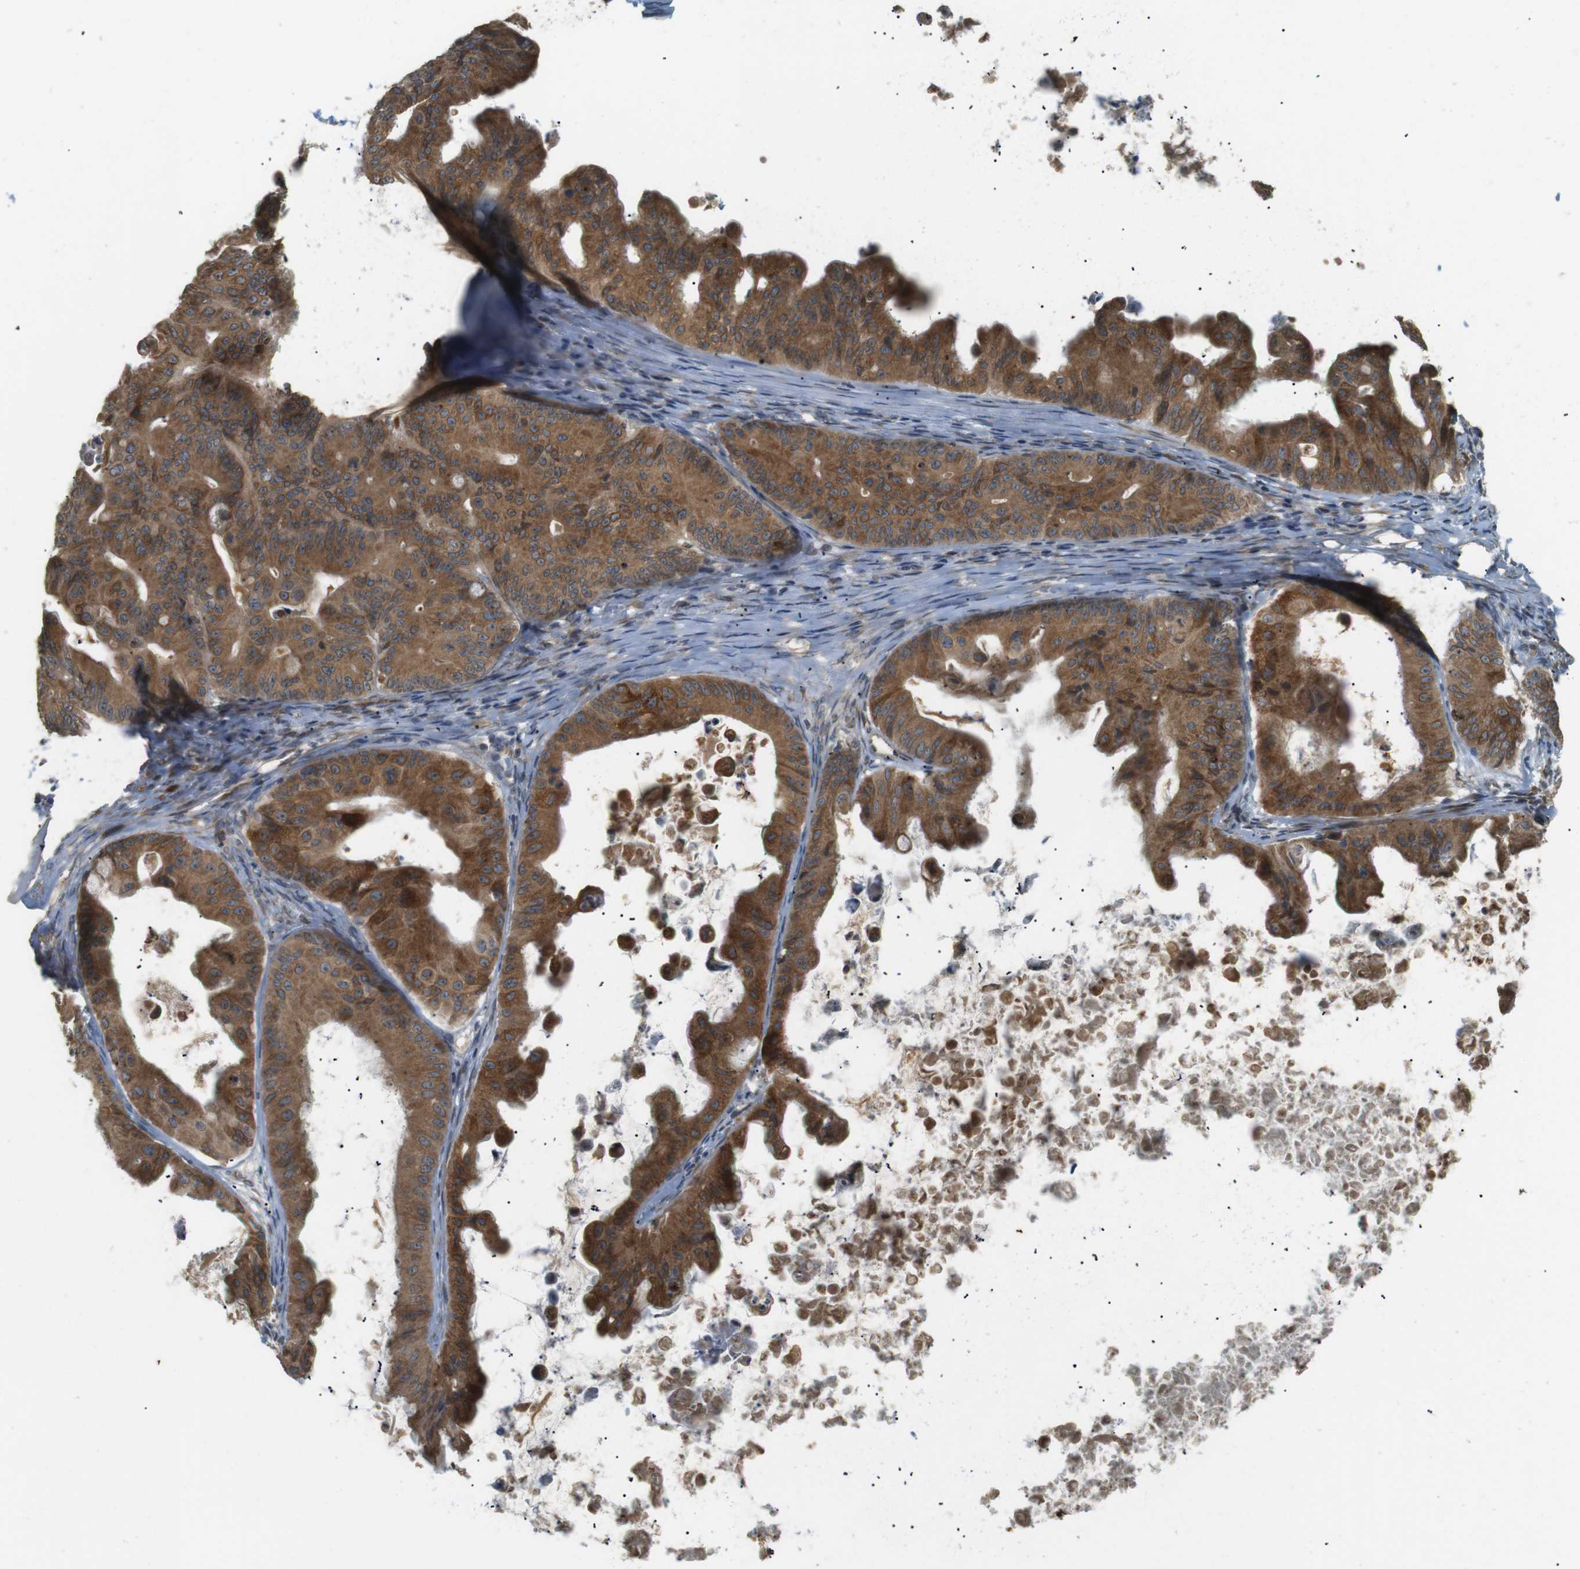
{"staining": {"intensity": "moderate", "quantity": ">75%", "location": "cytoplasmic/membranous"}, "tissue": "ovarian cancer", "cell_type": "Tumor cells", "image_type": "cancer", "snomed": [{"axis": "morphology", "description": "Cystadenocarcinoma, mucinous, NOS"}, {"axis": "topography", "description": "Ovary"}], "caption": "Immunohistochemical staining of ovarian cancer exhibits medium levels of moderate cytoplasmic/membranous protein positivity in approximately >75% of tumor cells.", "gene": "TMED4", "patient": {"sex": "female", "age": 37}}